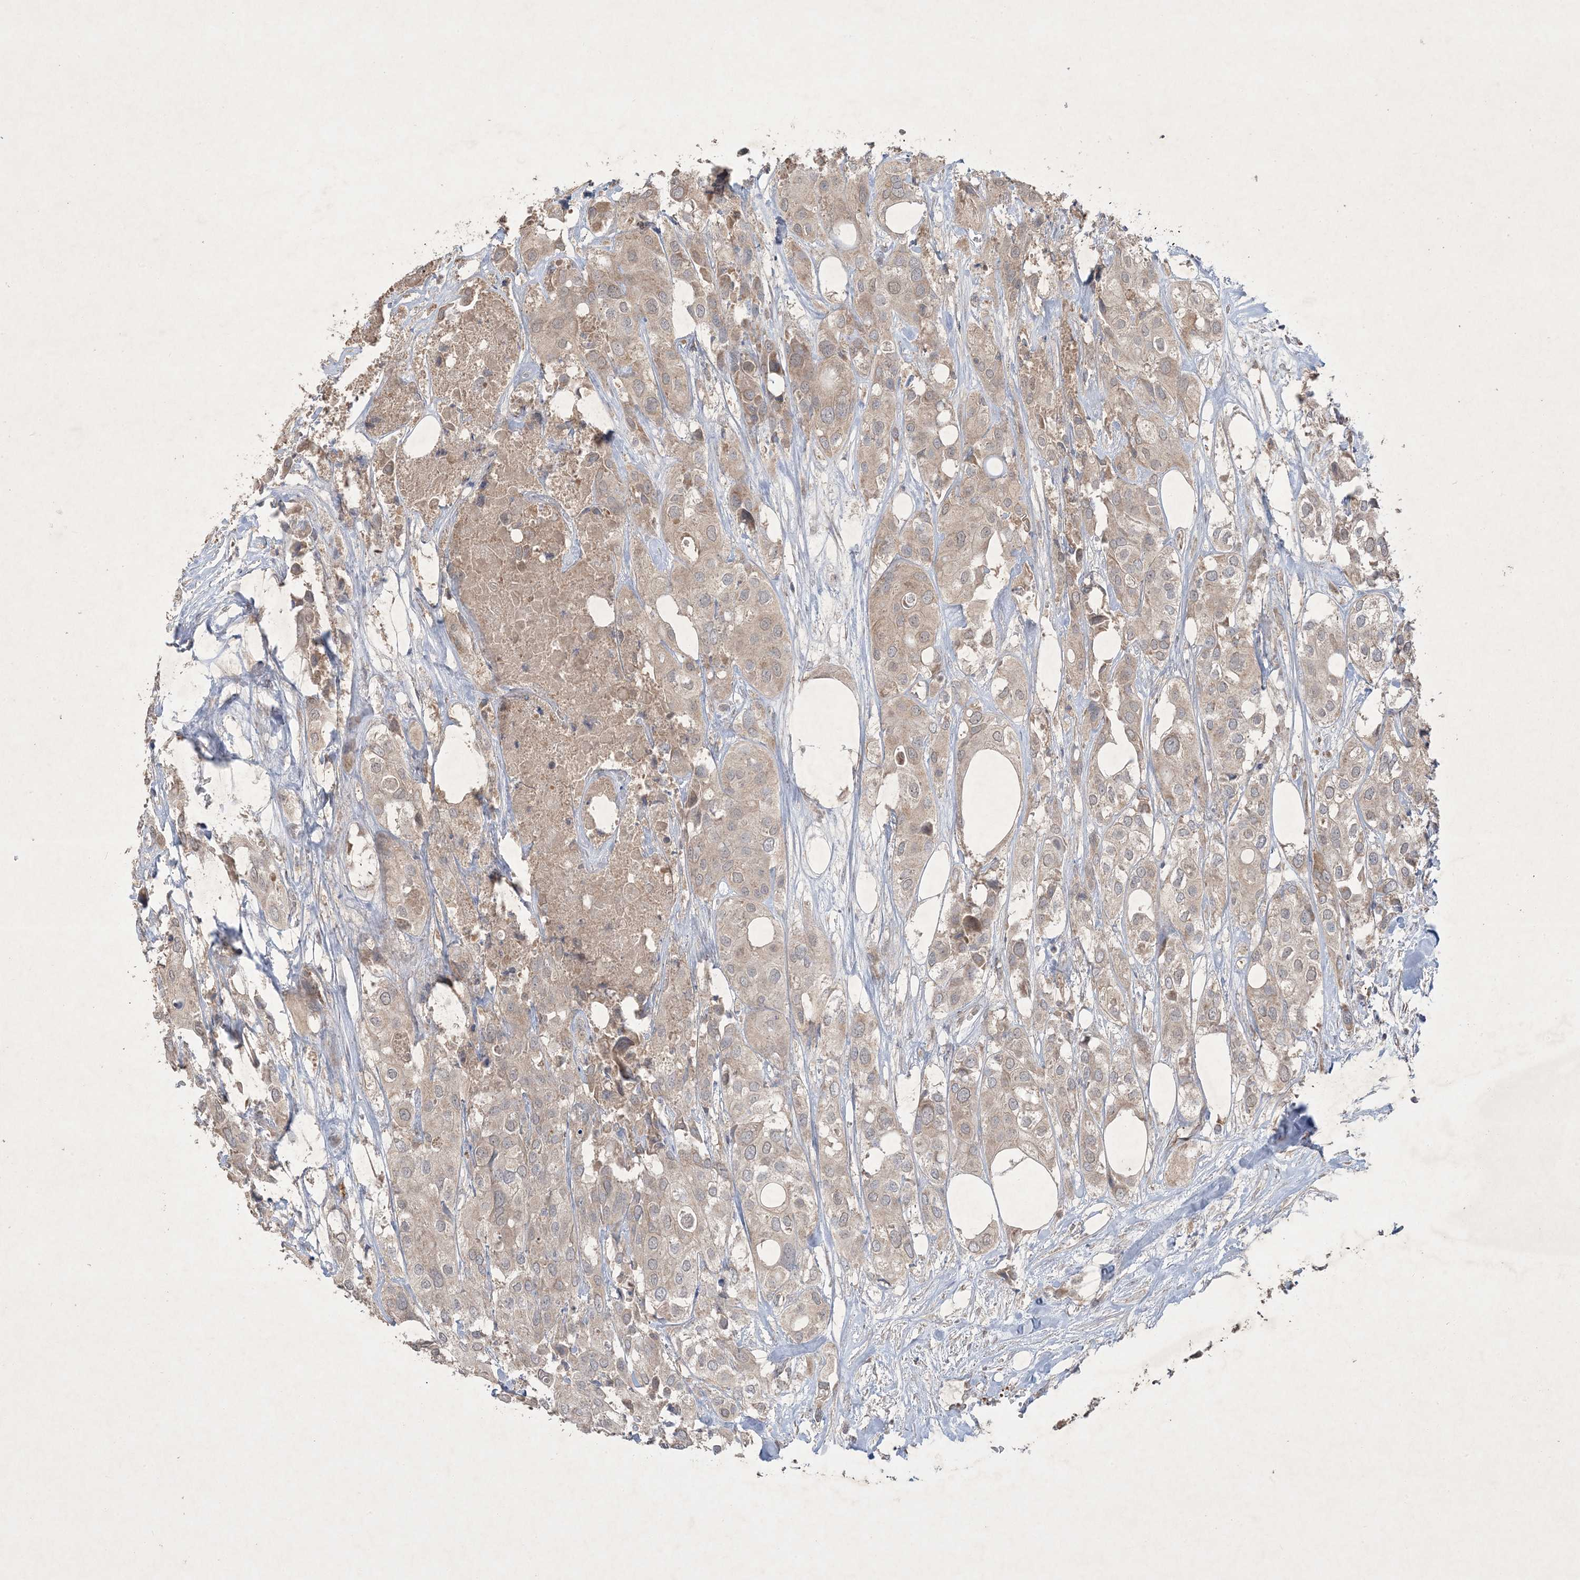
{"staining": {"intensity": "weak", "quantity": "<25%", "location": "cytoplasmic/membranous"}, "tissue": "urothelial cancer", "cell_type": "Tumor cells", "image_type": "cancer", "snomed": [{"axis": "morphology", "description": "Urothelial carcinoma, High grade"}, {"axis": "topography", "description": "Urinary bladder"}], "caption": "IHC photomicrograph of neoplastic tissue: human urothelial carcinoma (high-grade) stained with DAB reveals no significant protein expression in tumor cells.", "gene": "PRSS36", "patient": {"sex": "male", "age": 64}}